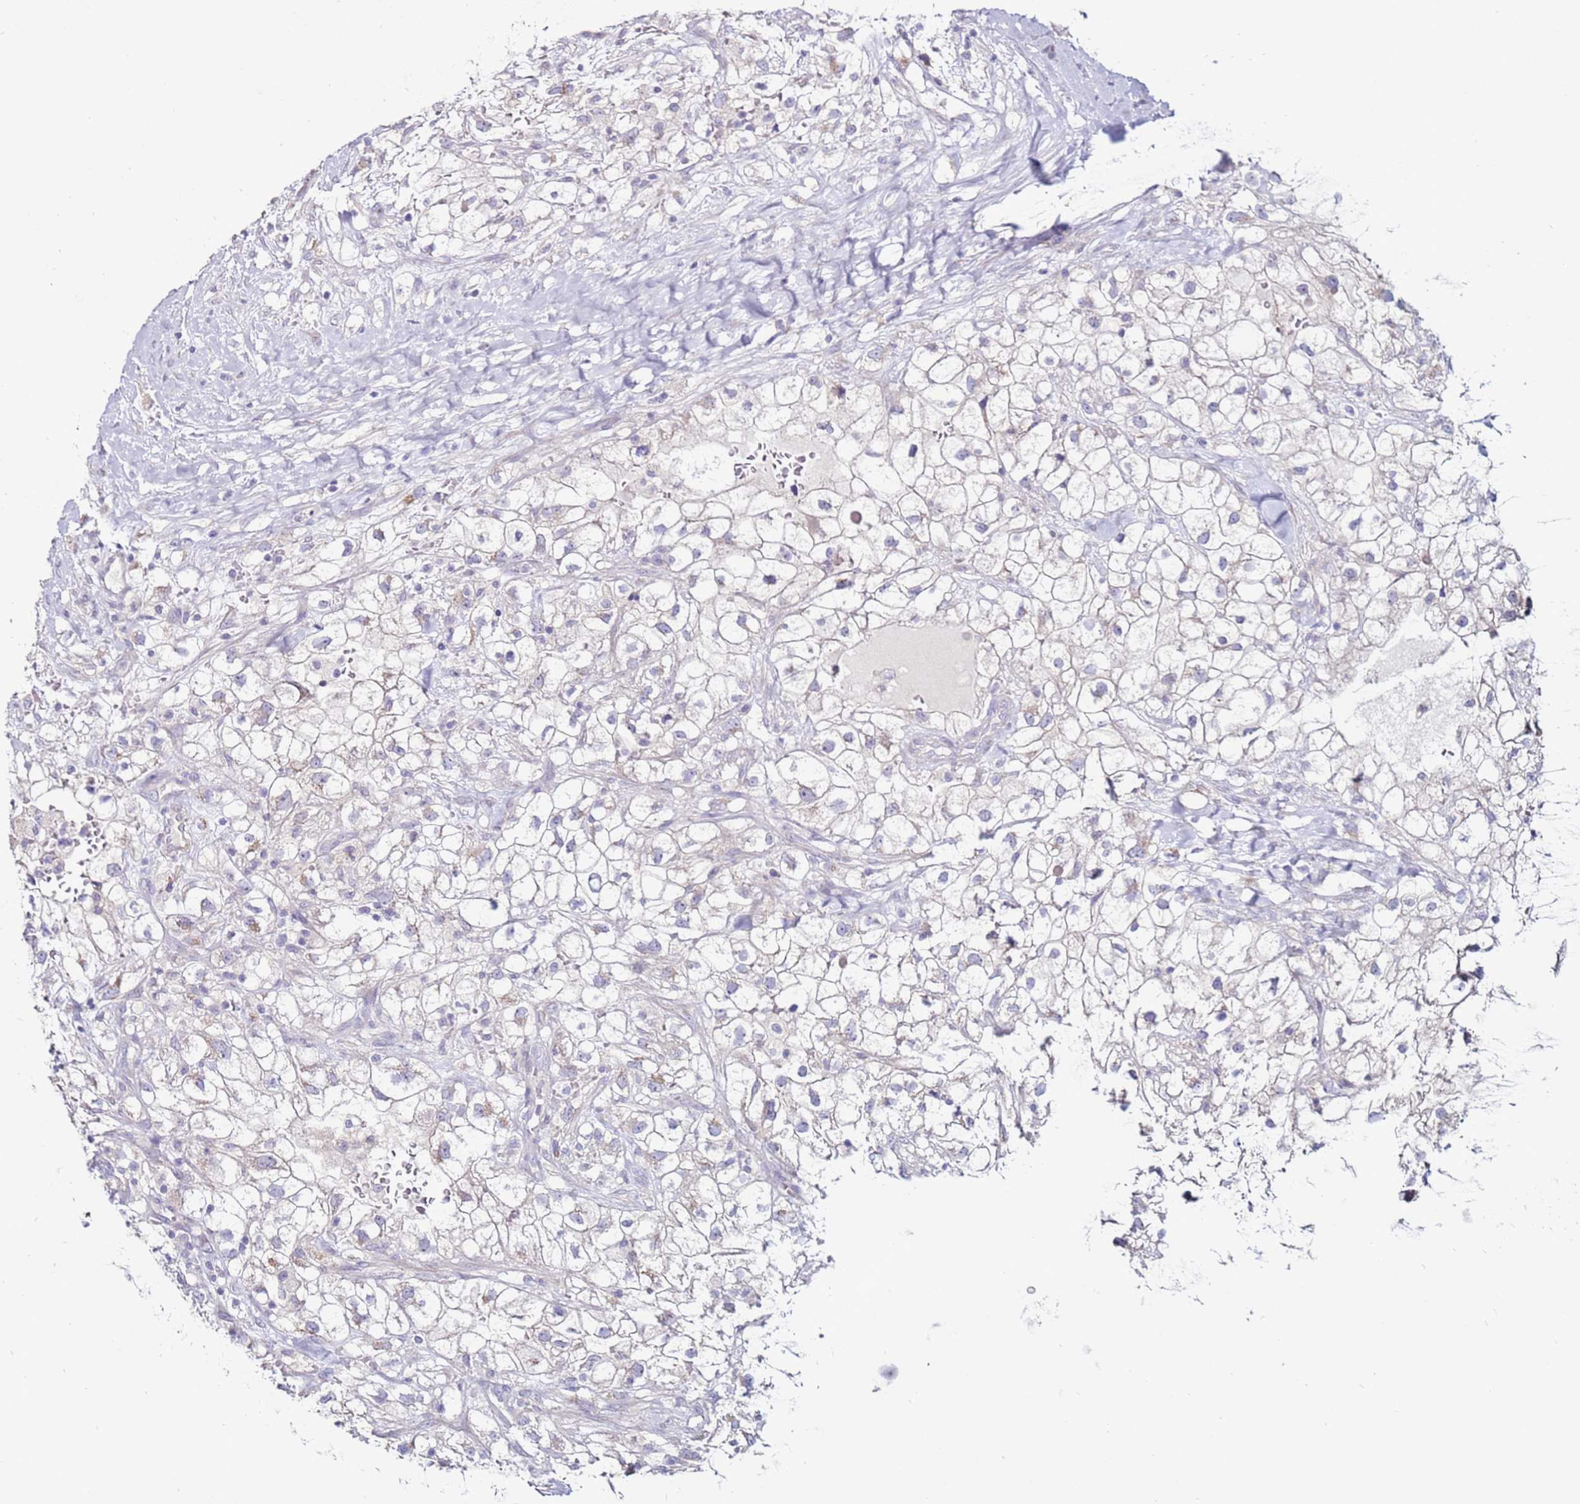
{"staining": {"intensity": "negative", "quantity": "none", "location": "none"}, "tissue": "renal cancer", "cell_type": "Tumor cells", "image_type": "cancer", "snomed": [{"axis": "morphology", "description": "Adenocarcinoma, NOS"}, {"axis": "topography", "description": "Kidney"}], "caption": "Histopathology image shows no significant protein positivity in tumor cells of adenocarcinoma (renal). Brightfield microscopy of immunohistochemistry stained with DAB (3,3'-diaminobenzidine) (brown) and hematoxylin (blue), captured at high magnification.", "gene": "GPN3", "patient": {"sex": "male", "age": 59}}